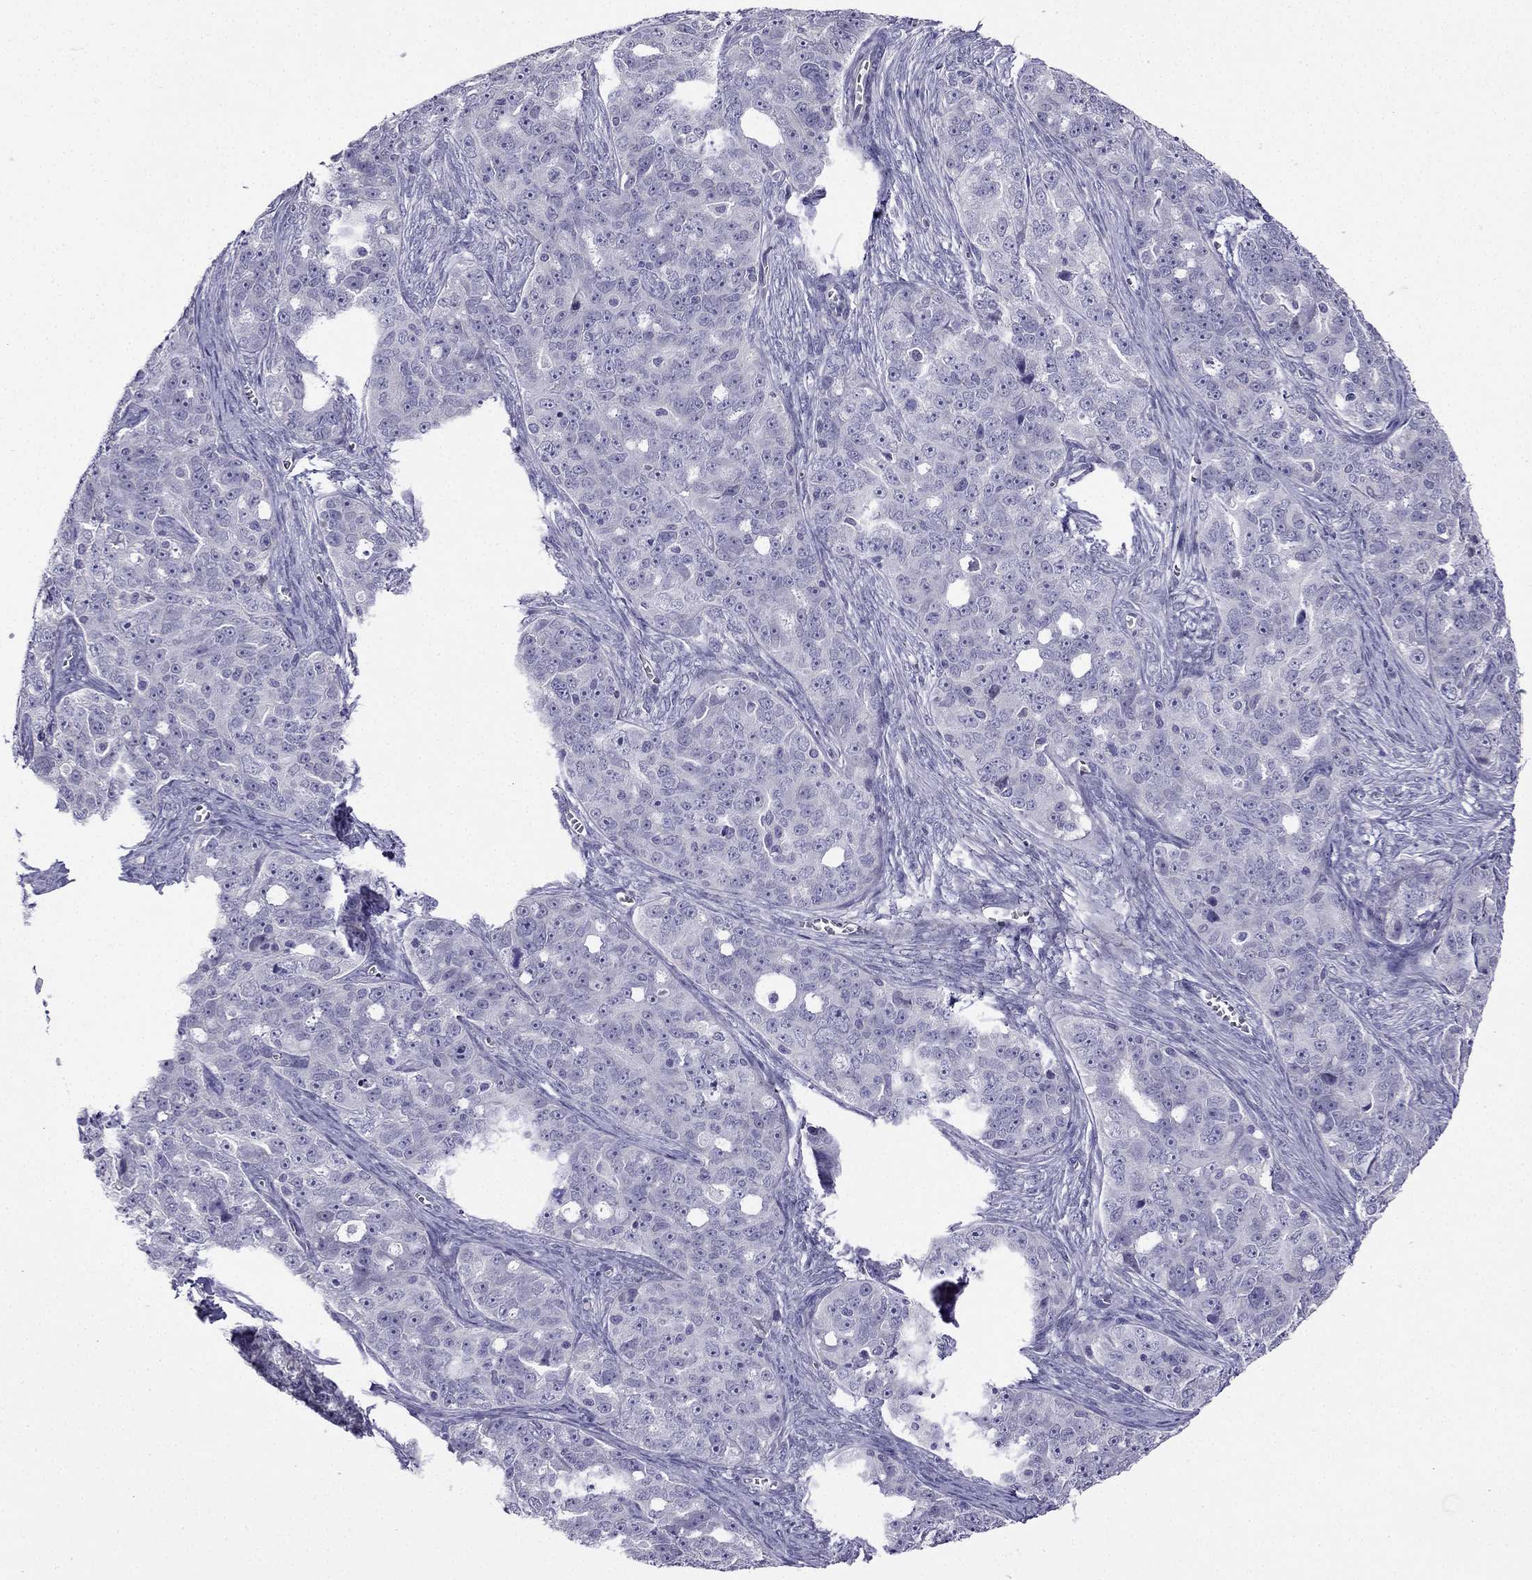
{"staining": {"intensity": "negative", "quantity": "none", "location": "none"}, "tissue": "ovarian cancer", "cell_type": "Tumor cells", "image_type": "cancer", "snomed": [{"axis": "morphology", "description": "Cystadenocarcinoma, serous, NOS"}, {"axis": "topography", "description": "Ovary"}], "caption": "Protein analysis of ovarian serous cystadenocarcinoma demonstrates no significant staining in tumor cells.", "gene": "KCNJ10", "patient": {"sex": "female", "age": 51}}